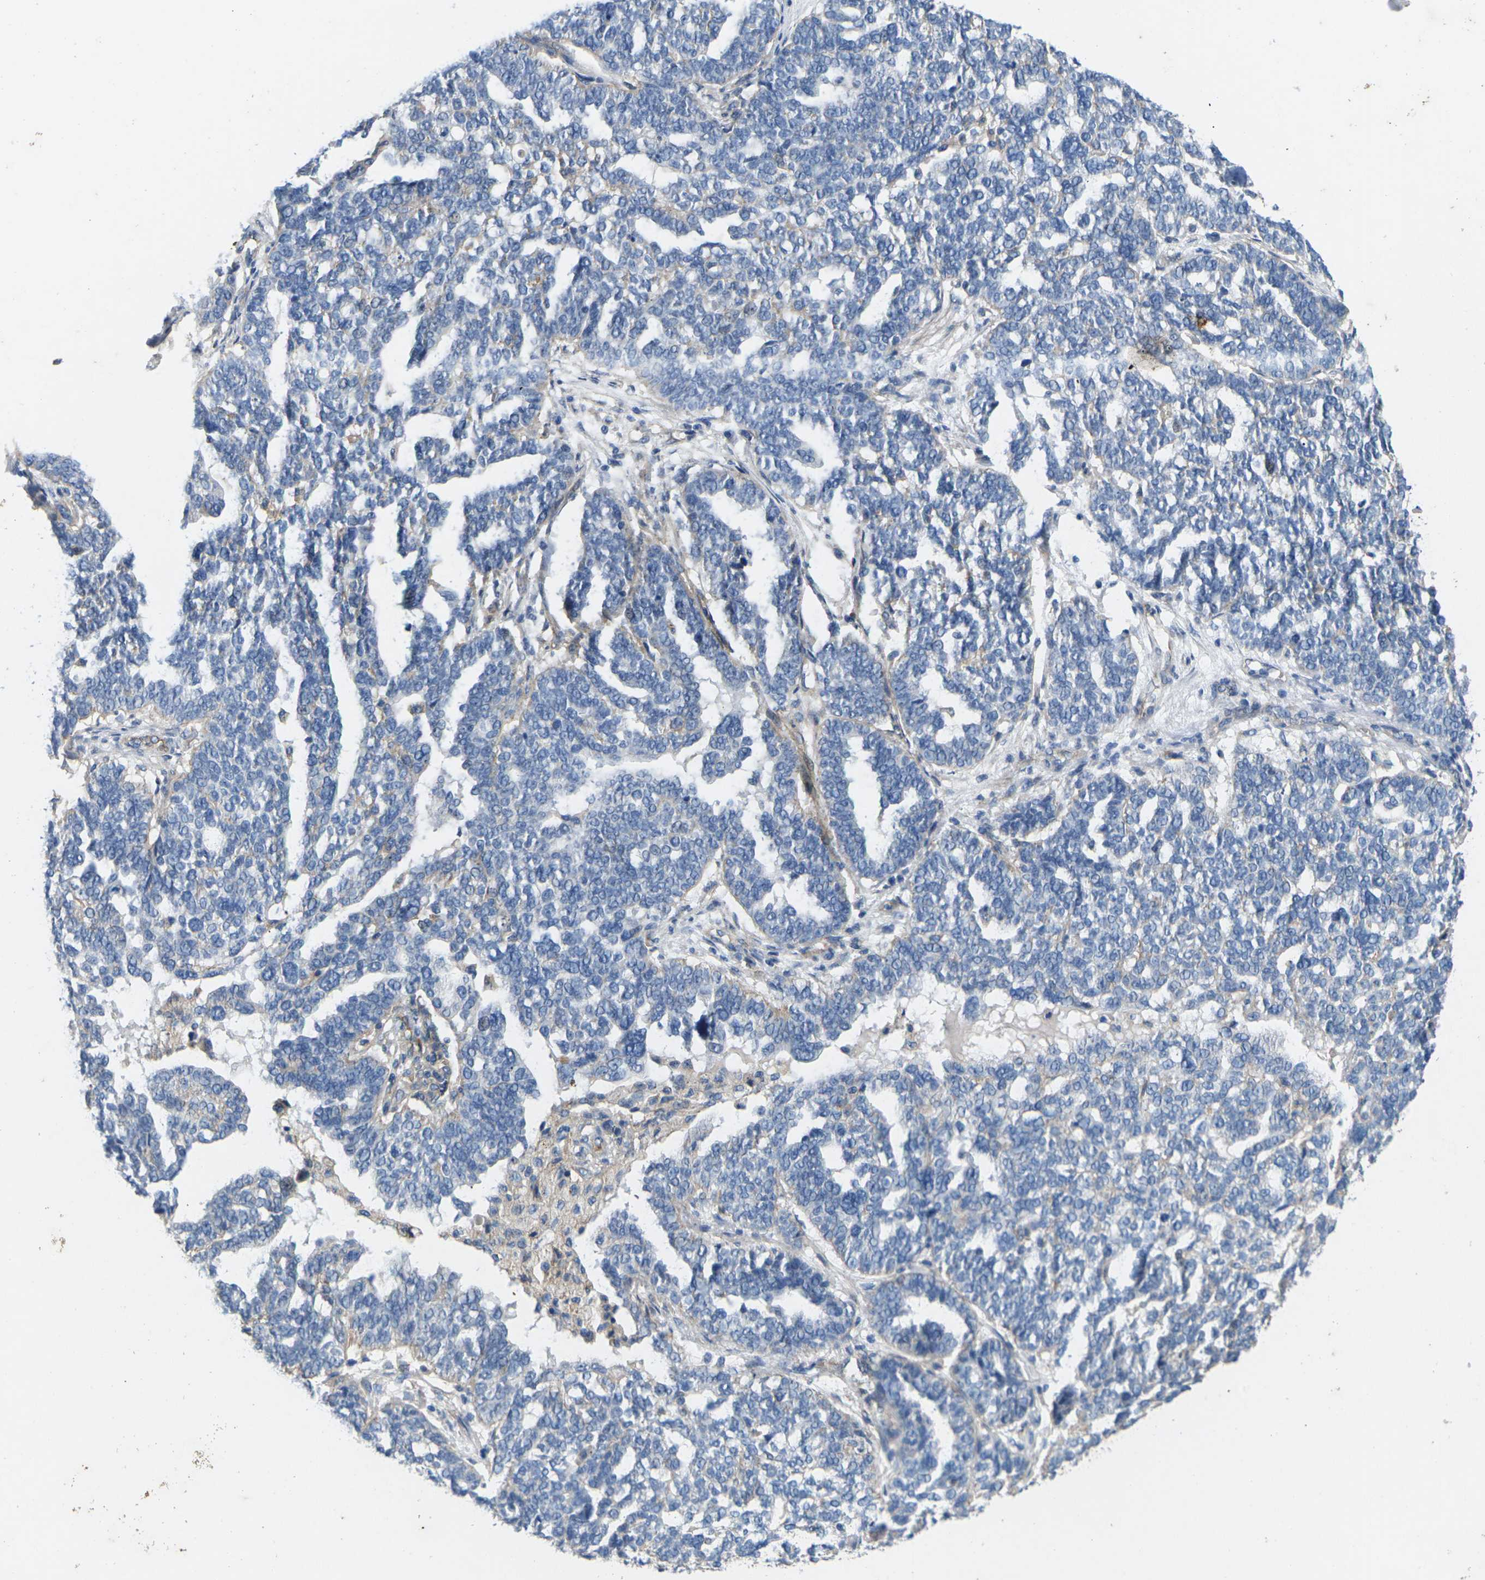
{"staining": {"intensity": "negative", "quantity": "none", "location": "none"}, "tissue": "ovarian cancer", "cell_type": "Tumor cells", "image_type": "cancer", "snomed": [{"axis": "morphology", "description": "Cystadenocarcinoma, serous, NOS"}, {"axis": "topography", "description": "Ovary"}], "caption": "Immunohistochemistry micrograph of neoplastic tissue: serous cystadenocarcinoma (ovarian) stained with DAB displays no significant protein positivity in tumor cells. The staining is performed using DAB brown chromogen with nuclei counter-stained in using hematoxylin.", "gene": "ITGA5", "patient": {"sex": "female", "age": 59}}